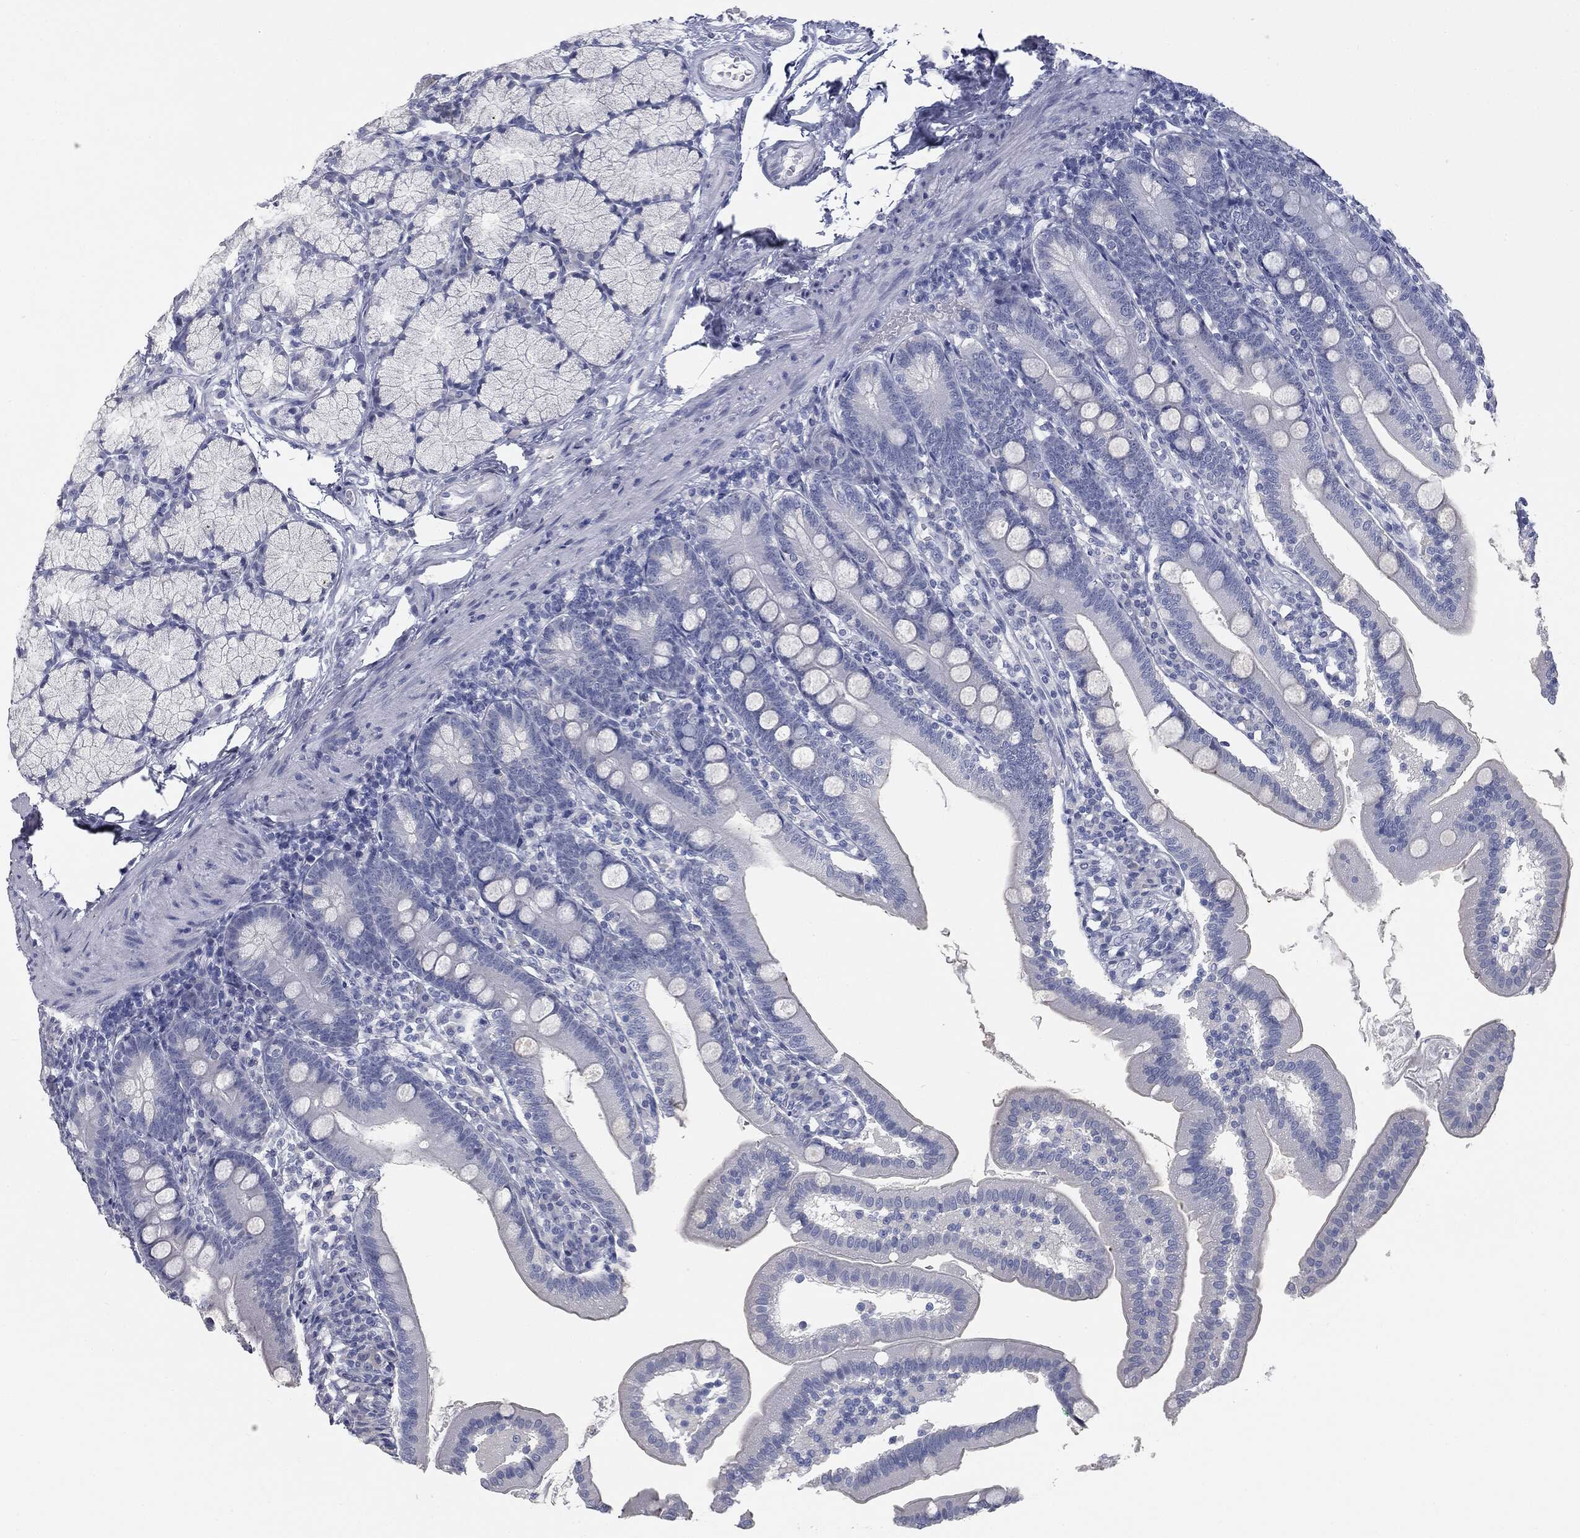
{"staining": {"intensity": "negative", "quantity": "none", "location": "none"}, "tissue": "duodenum", "cell_type": "Glandular cells", "image_type": "normal", "snomed": [{"axis": "morphology", "description": "Normal tissue, NOS"}, {"axis": "topography", "description": "Duodenum"}], "caption": "Immunohistochemistry (IHC) of unremarkable duodenum reveals no expression in glandular cells.", "gene": "MUC5AC", "patient": {"sex": "female", "age": 67}}